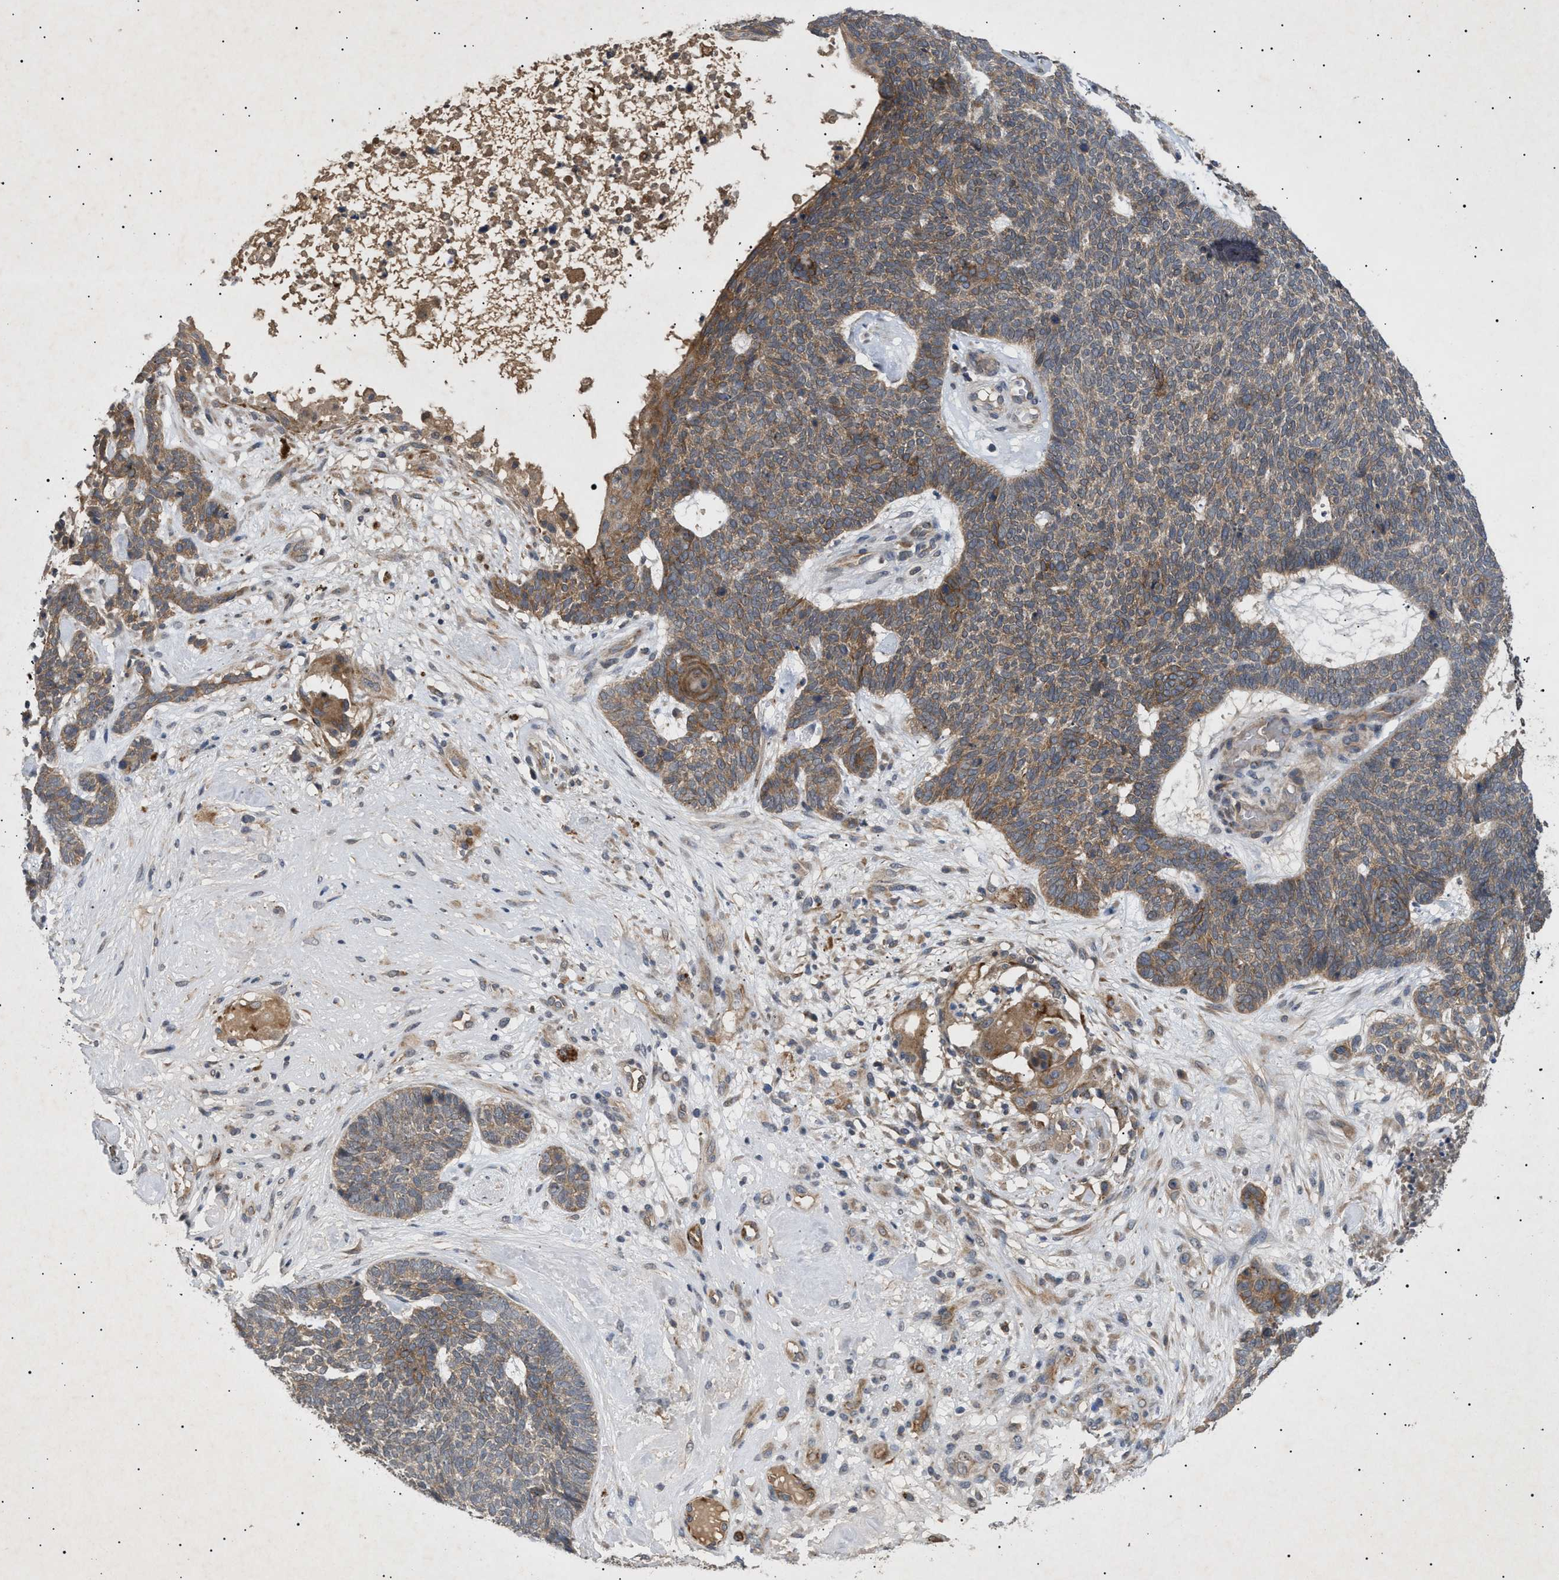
{"staining": {"intensity": "moderate", "quantity": "25%-75%", "location": "cytoplasmic/membranous"}, "tissue": "skin cancer", "cell_type": "Tumor cells", "image_type": "cancer", "snomed": [{"axis": "morphology", "description": "Basal cell carcinoma"}, {"axis": "topography", "description": "Skin"}], "caption": "The histopathology image reveals a brown stain indicating the presence of a protein in the cytoplasmic/membranous of tumor cells in skin basal cell carcinoma. Ihc stains the protein of interest in brown and the nuclei are stained blue.", "gene": "SIRT5", "patient": {"sex": "female", "age": 84}}